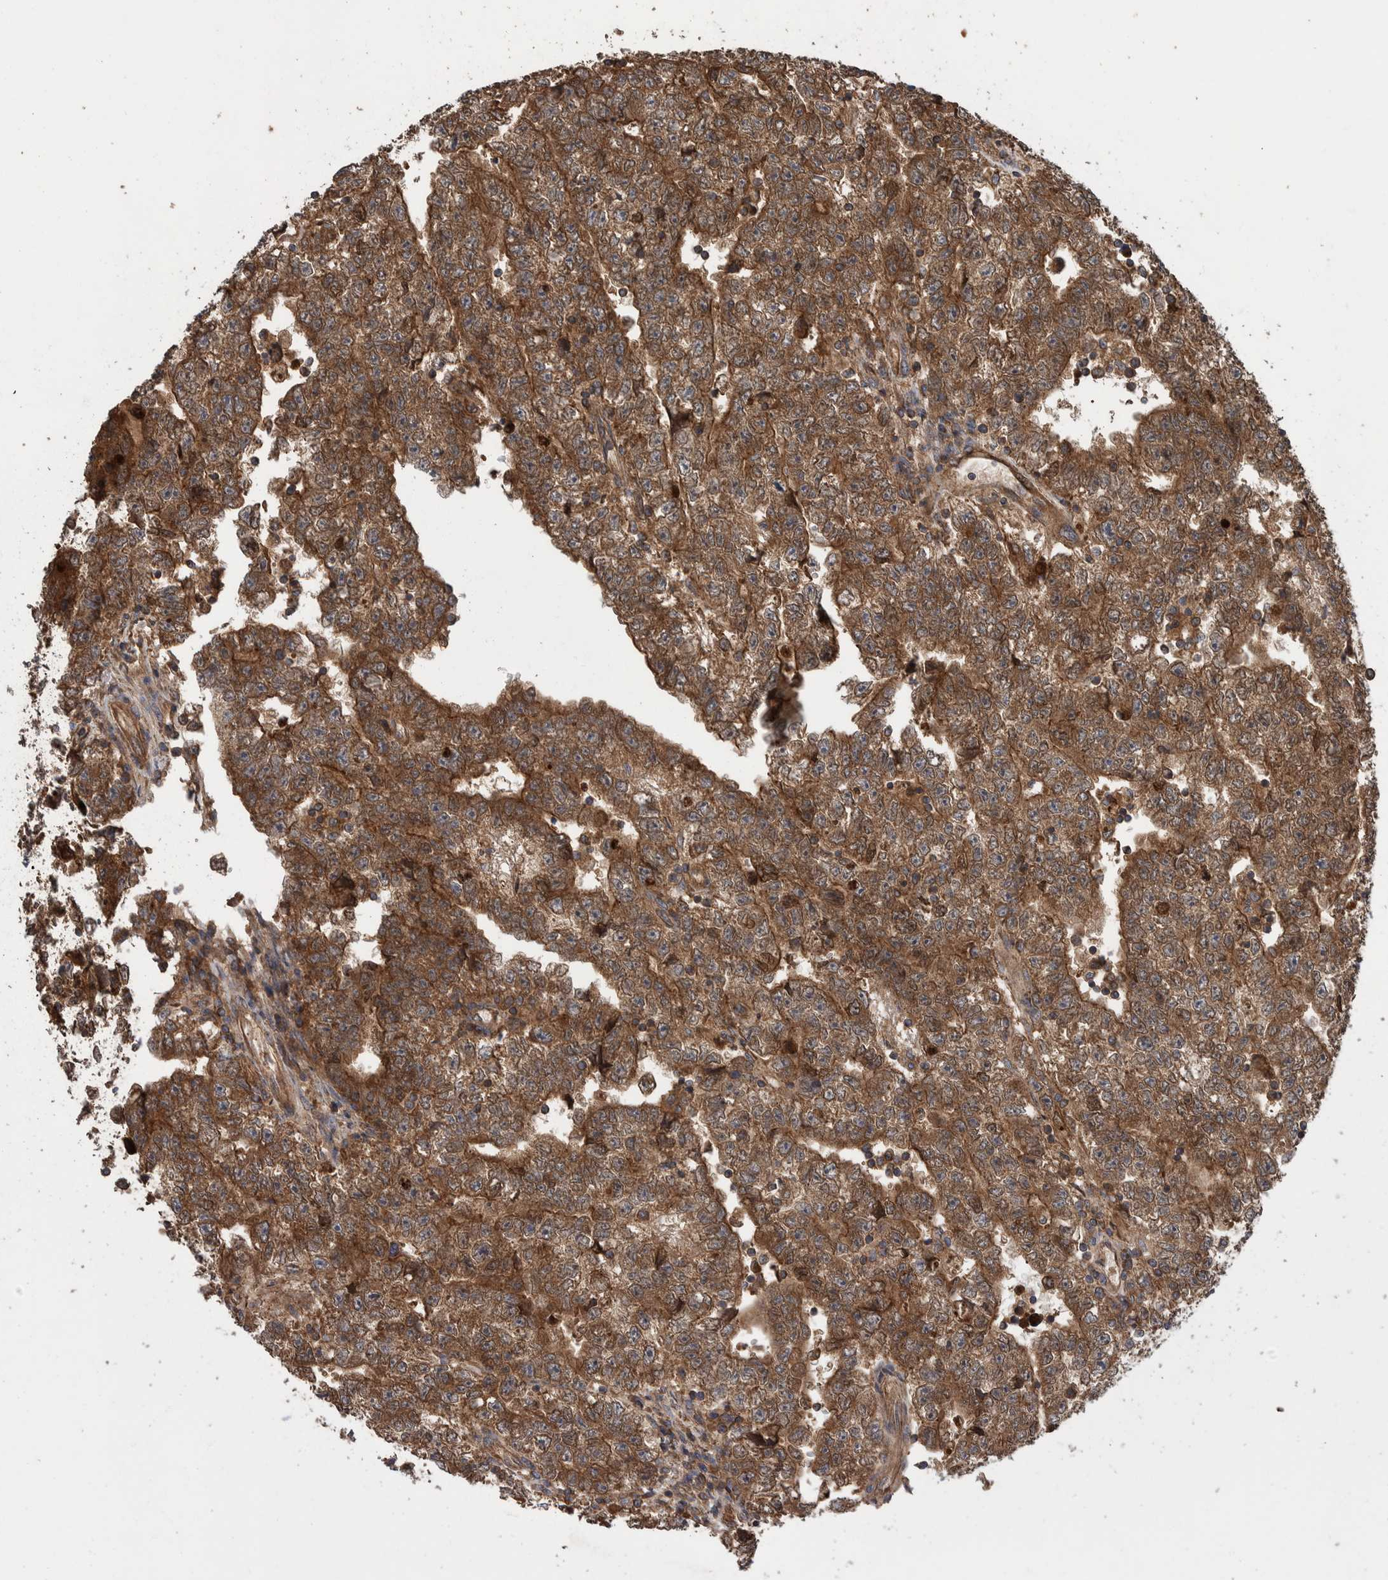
{"staining": {"intensity": "moderate", "quantity": ">75%", "location": "cytoplasmic/membranous"}, "tissue": "testis cancer", "cell_type": "Tumor cells", "image_type": "cancer", "snomed": [{"axis": "morphology", "description": "Carcinoma, Embryonal, NOS"}, {"axis": "topography", "description": "Testis"}], "caption": "Moderate cytoplasmic/membranous expression is seen in about >75% of tumor cells in testis cancer. Using DAB (3,3'-diaminobenzidine) (brown) and hematoxylin (blue) stains, captured at high magnification using brightfield microscopy.", "gene": "VBP1", "patient": {"sex": "male", "age": 25}}